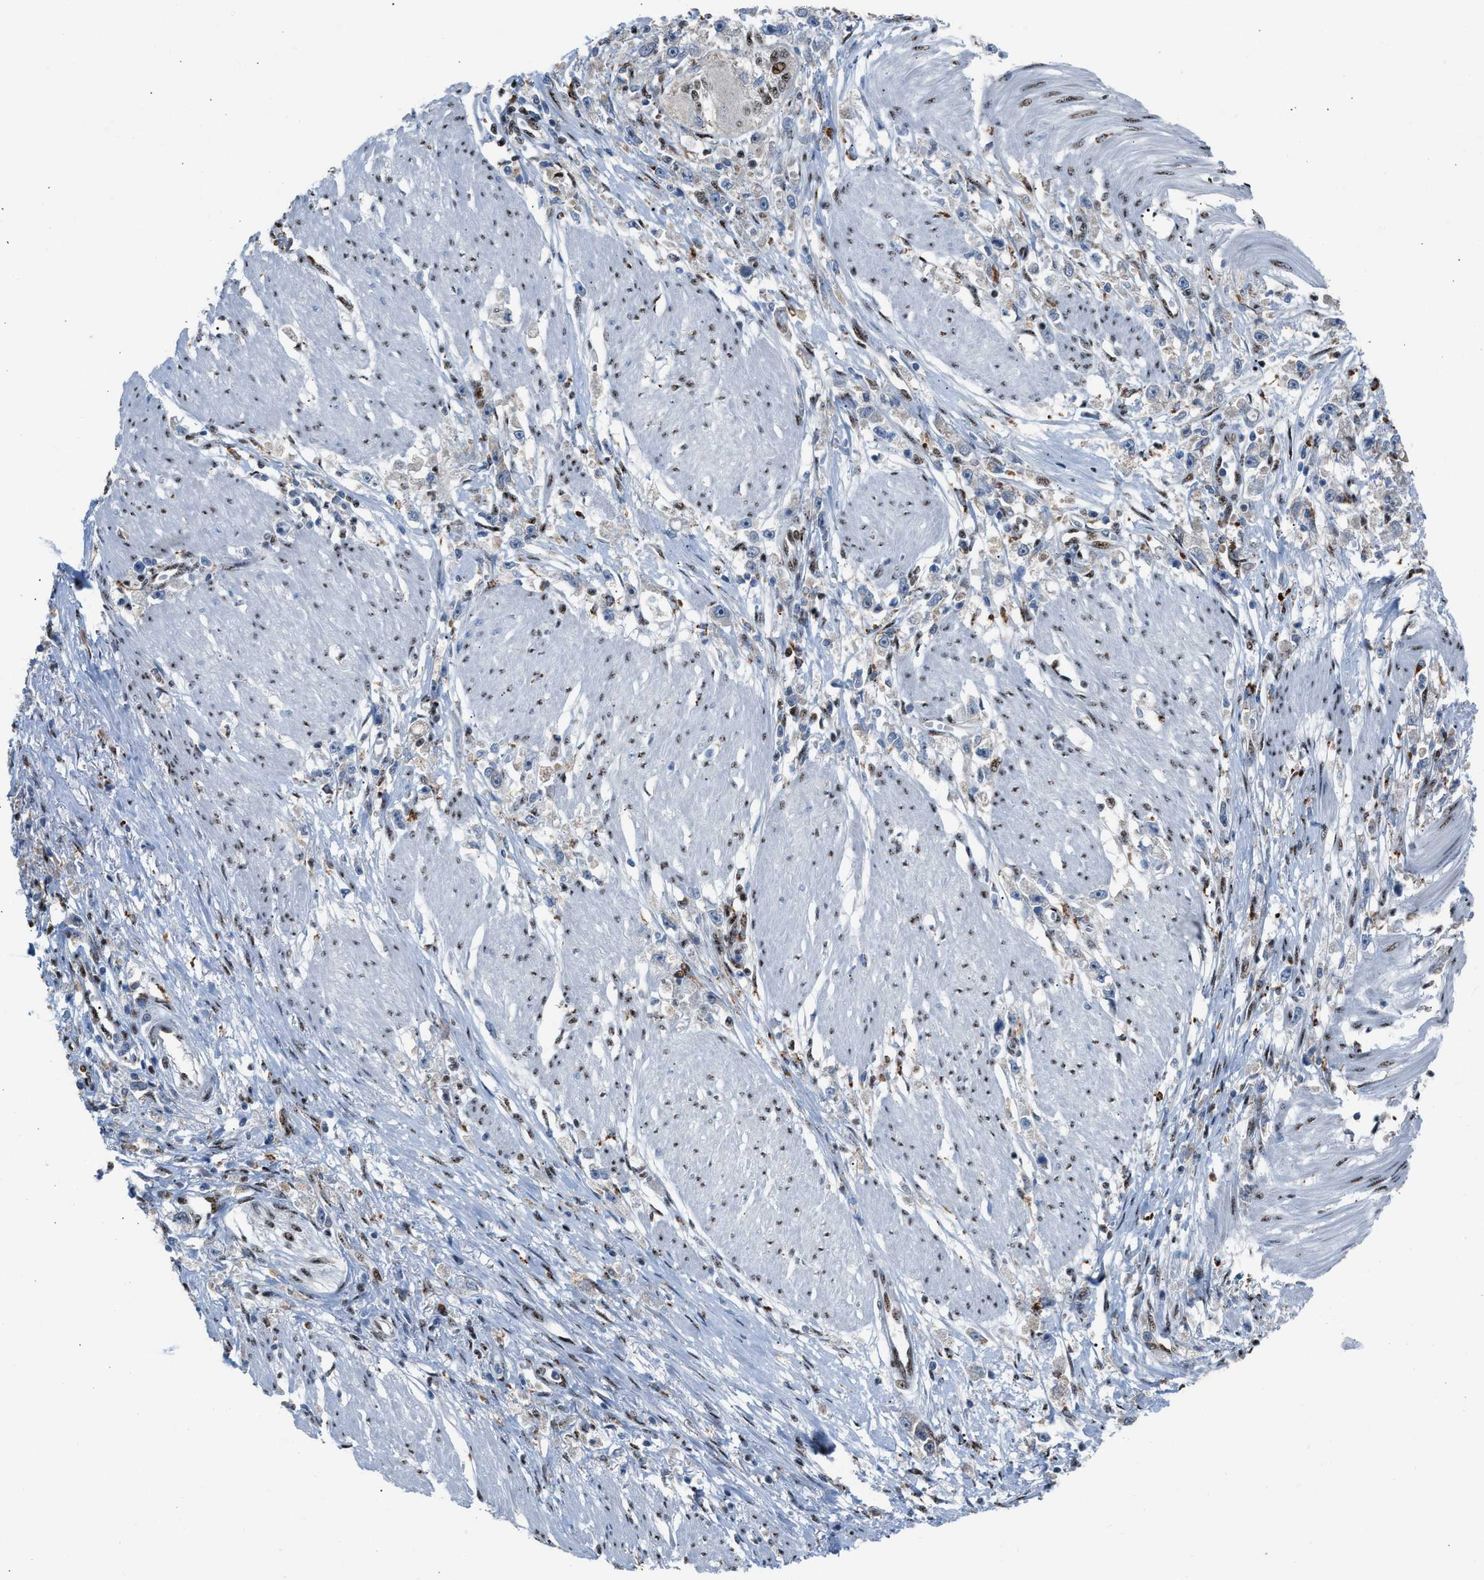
{"staining": {"intensity": "negative", "quantity": "none", "location": "none"}, "tissue": "stomach cancer", "cell_type": "Tumor cells", "image_type": "cancer", "snomed": [{"axis": "morphology", "description": "Adenocarcinoma, NOS"}, {"axis": "topography", "description": "Stomach"}], "caption": "Immunohistochemical staining of stomach cancer (adenocarcinoma) displays no significant staining in tumor cells.", "gene": "CENPP", "patient": {"sex": "female", "age": 59}}